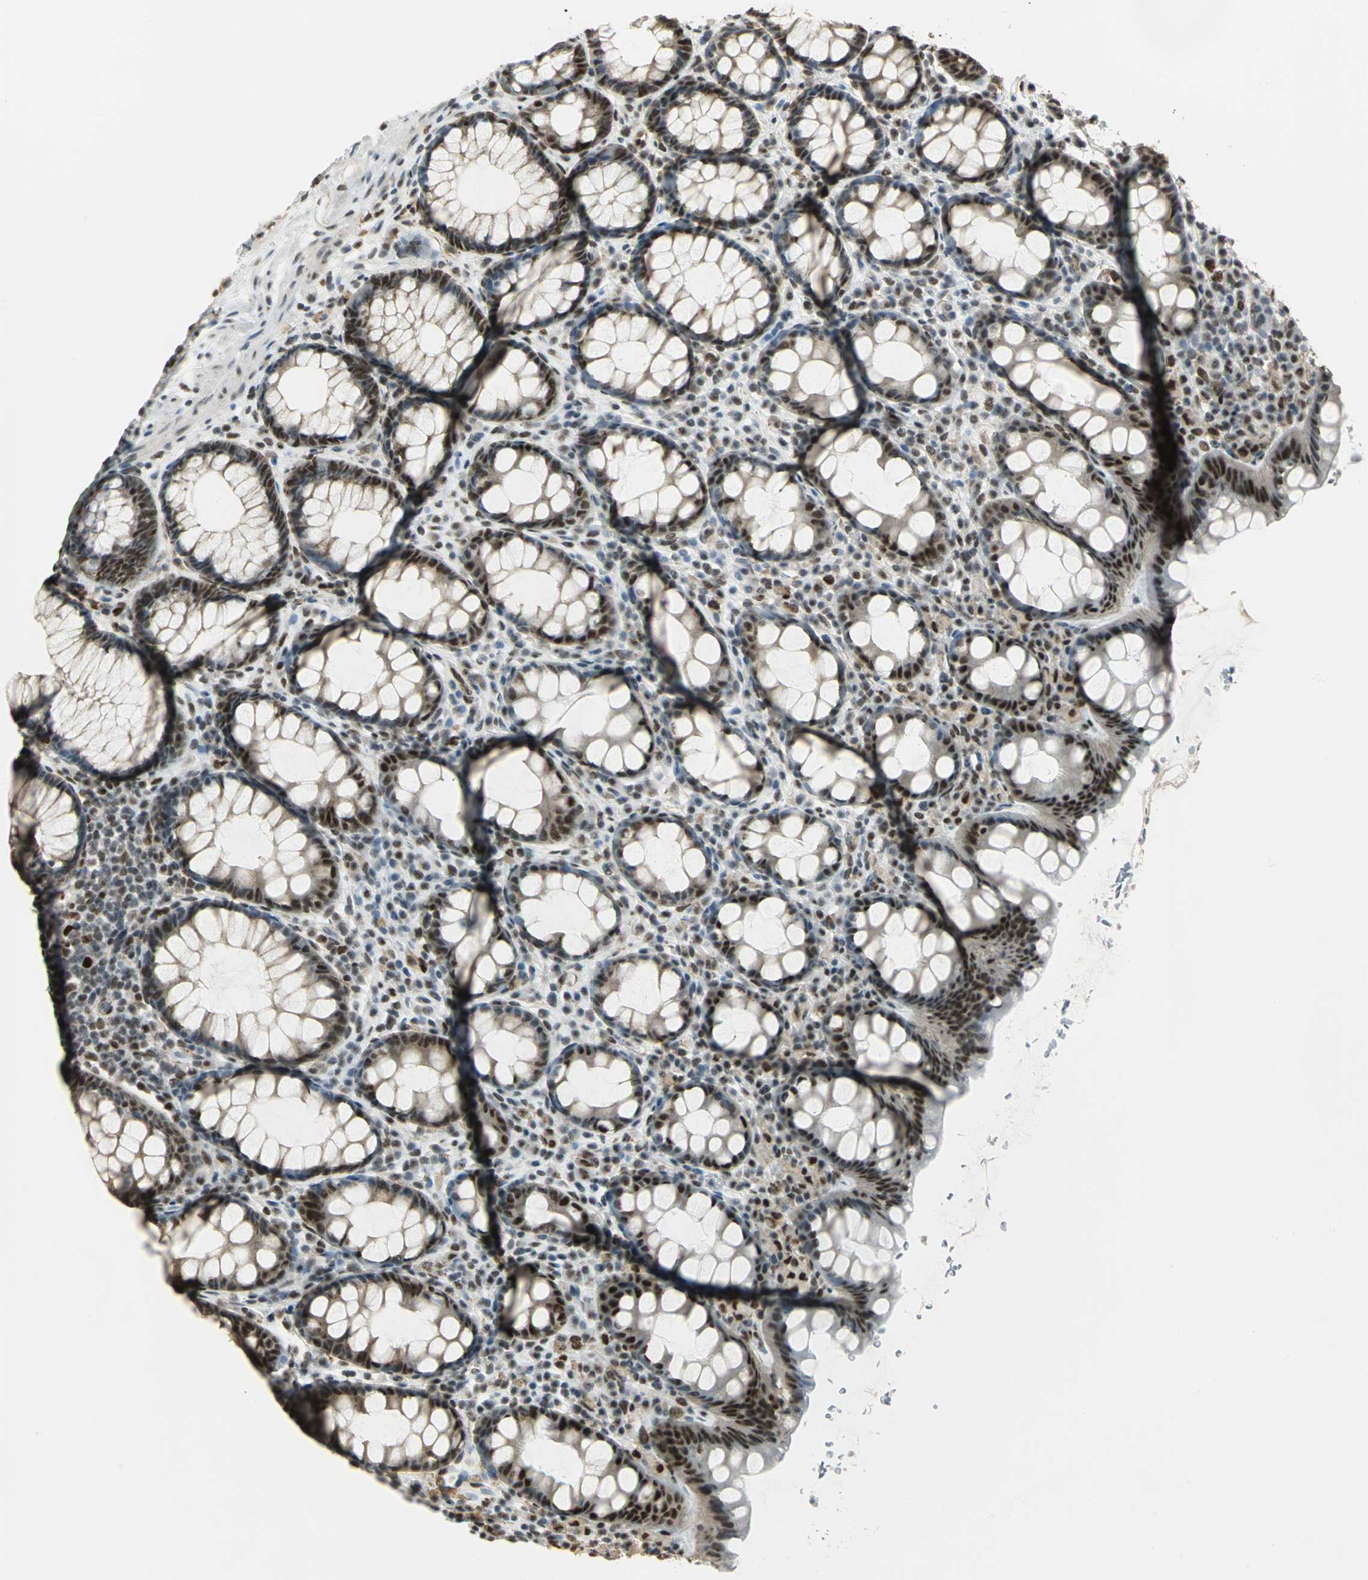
{"staining": {"intensity": "moderate", "quantity": ">75%", "location": "nuclear"}, "tissue": "rectum", "cell_type": "Glandular cells", "image_type": "normal", "snomed": [{"axis": "morphology", "description": "Normal tissue, NOS"}, {"axis": "topography", "description": "Rectum"}], "caption": "A medium amount of moderate nuclear staining is identified in about >75% of glandular cells in unremarkable rectum.", "gene": "DDX5", "patient": {"sex": "male", "age": 92}}